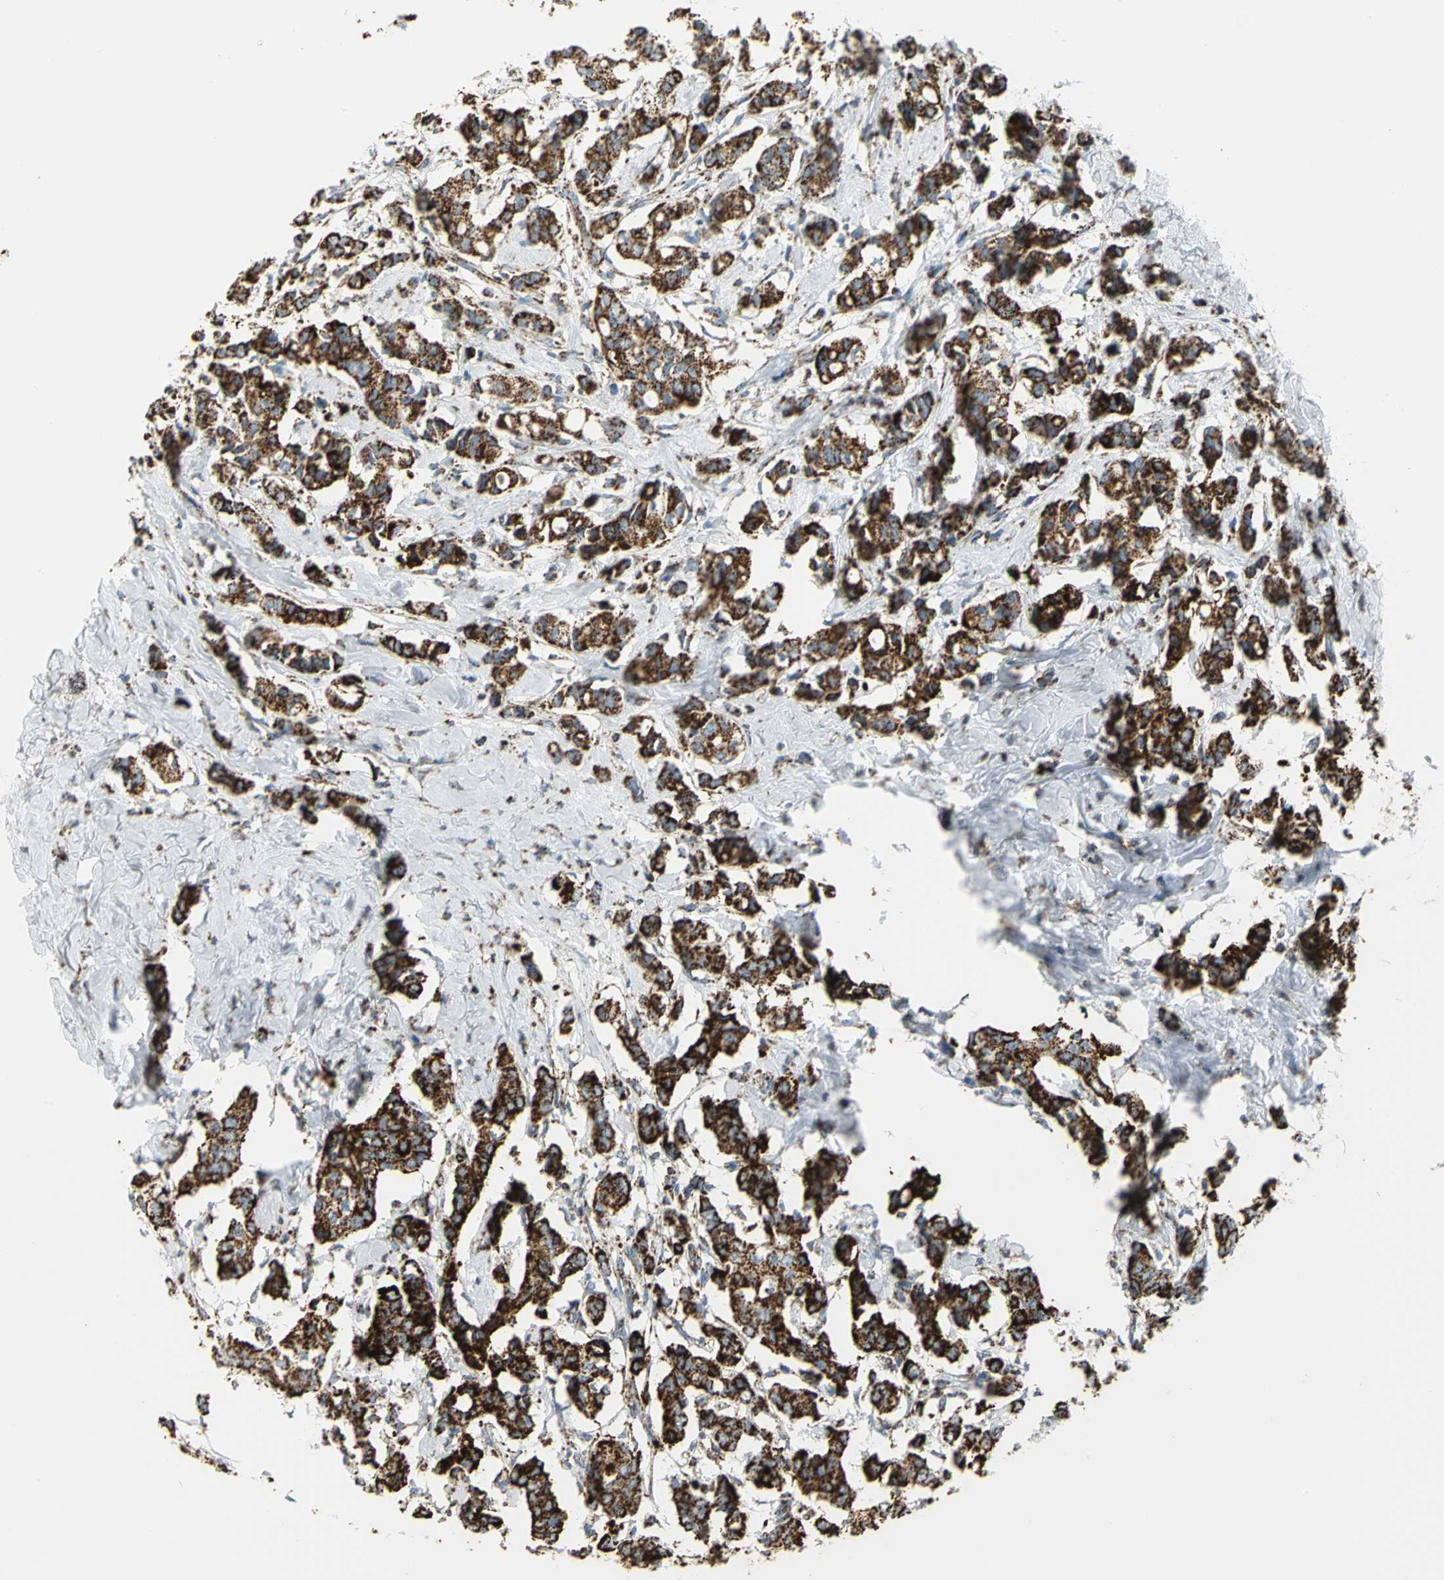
{"staining": {"intensity": "strong", "quantity": ">75%", "location": "cytoplasmic/membranous"}, "tissue": "breast cancer", "cell_type": "Tumor cells", "image_type": "cancer", "snomed": [{"axis": "morphology", "description": "Duct carcinoma"}, {"axis": "topography", "description": "Breast"}], "caption": "Protein staining demonstrates strong cytoplasmic/membranous staining in approximately >75% of tumor cells in breast infiltrating ductal carcinoma.", "gene": "NTRK1", "patient": {"sex": "female", "age": 84}}